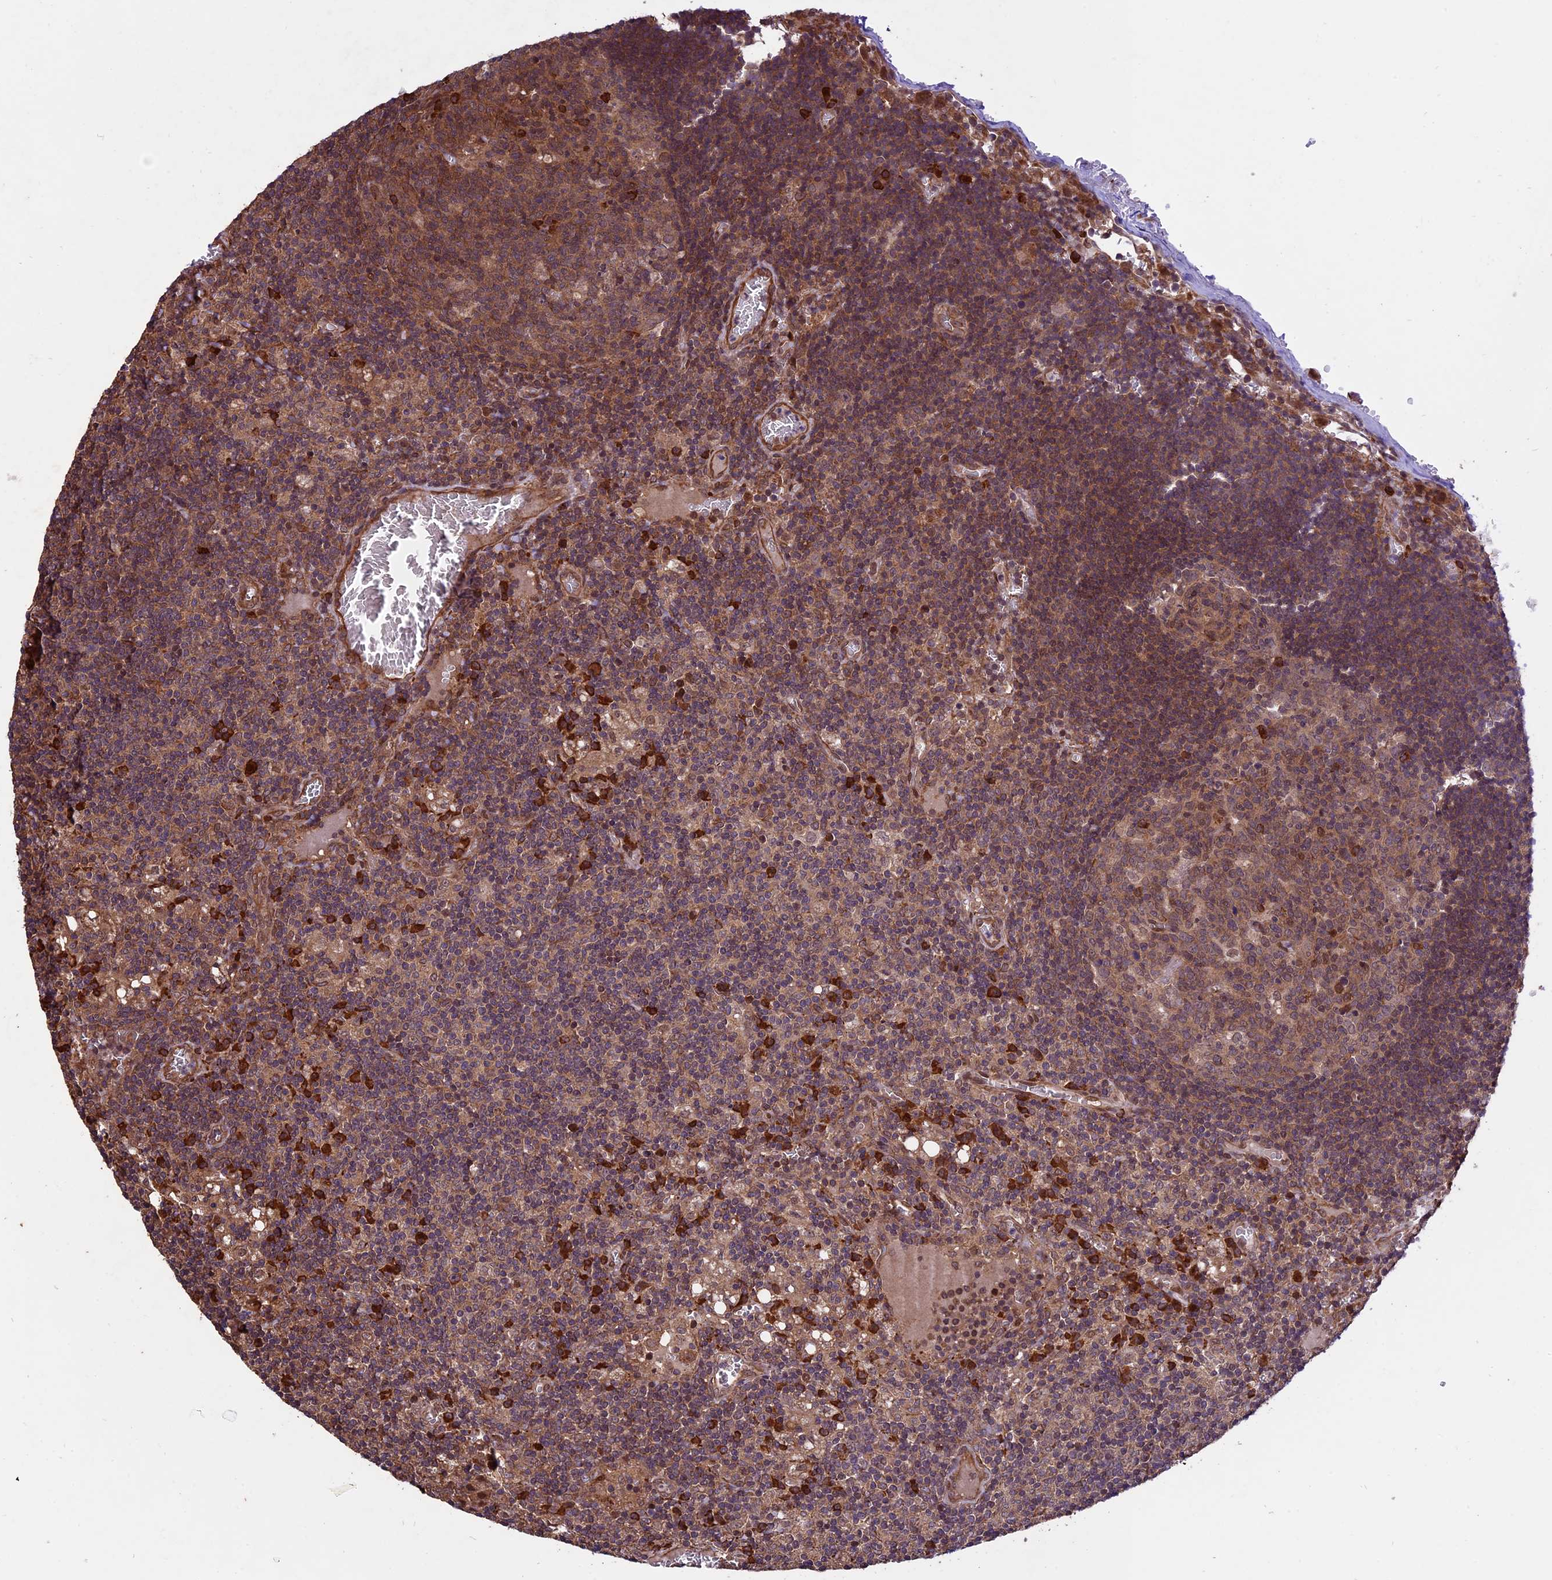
{"staining": {"intensity": "moderate", "quantity": ">75%", "location": "cytoplasmic/membranous"}, "tissue": "lymph node", "cell_type": "Germinal center cells", "image_type": "normal", "snomed": [{"axis": "morphology", "description": "Normal tissue, NOS"}, {"axis": "topography", "description": "Lymph node"}], "caption": "Immunohistochemistry (IHC) histopathology image of unremarkable lymph node stained for a protein (brown), which displays medium levels of moderate cytoplasmic/membranous positivity in about >75% of germinal center cells.", "gene": "HDAC5", "patient": {"sex": "female", "age": 73}}